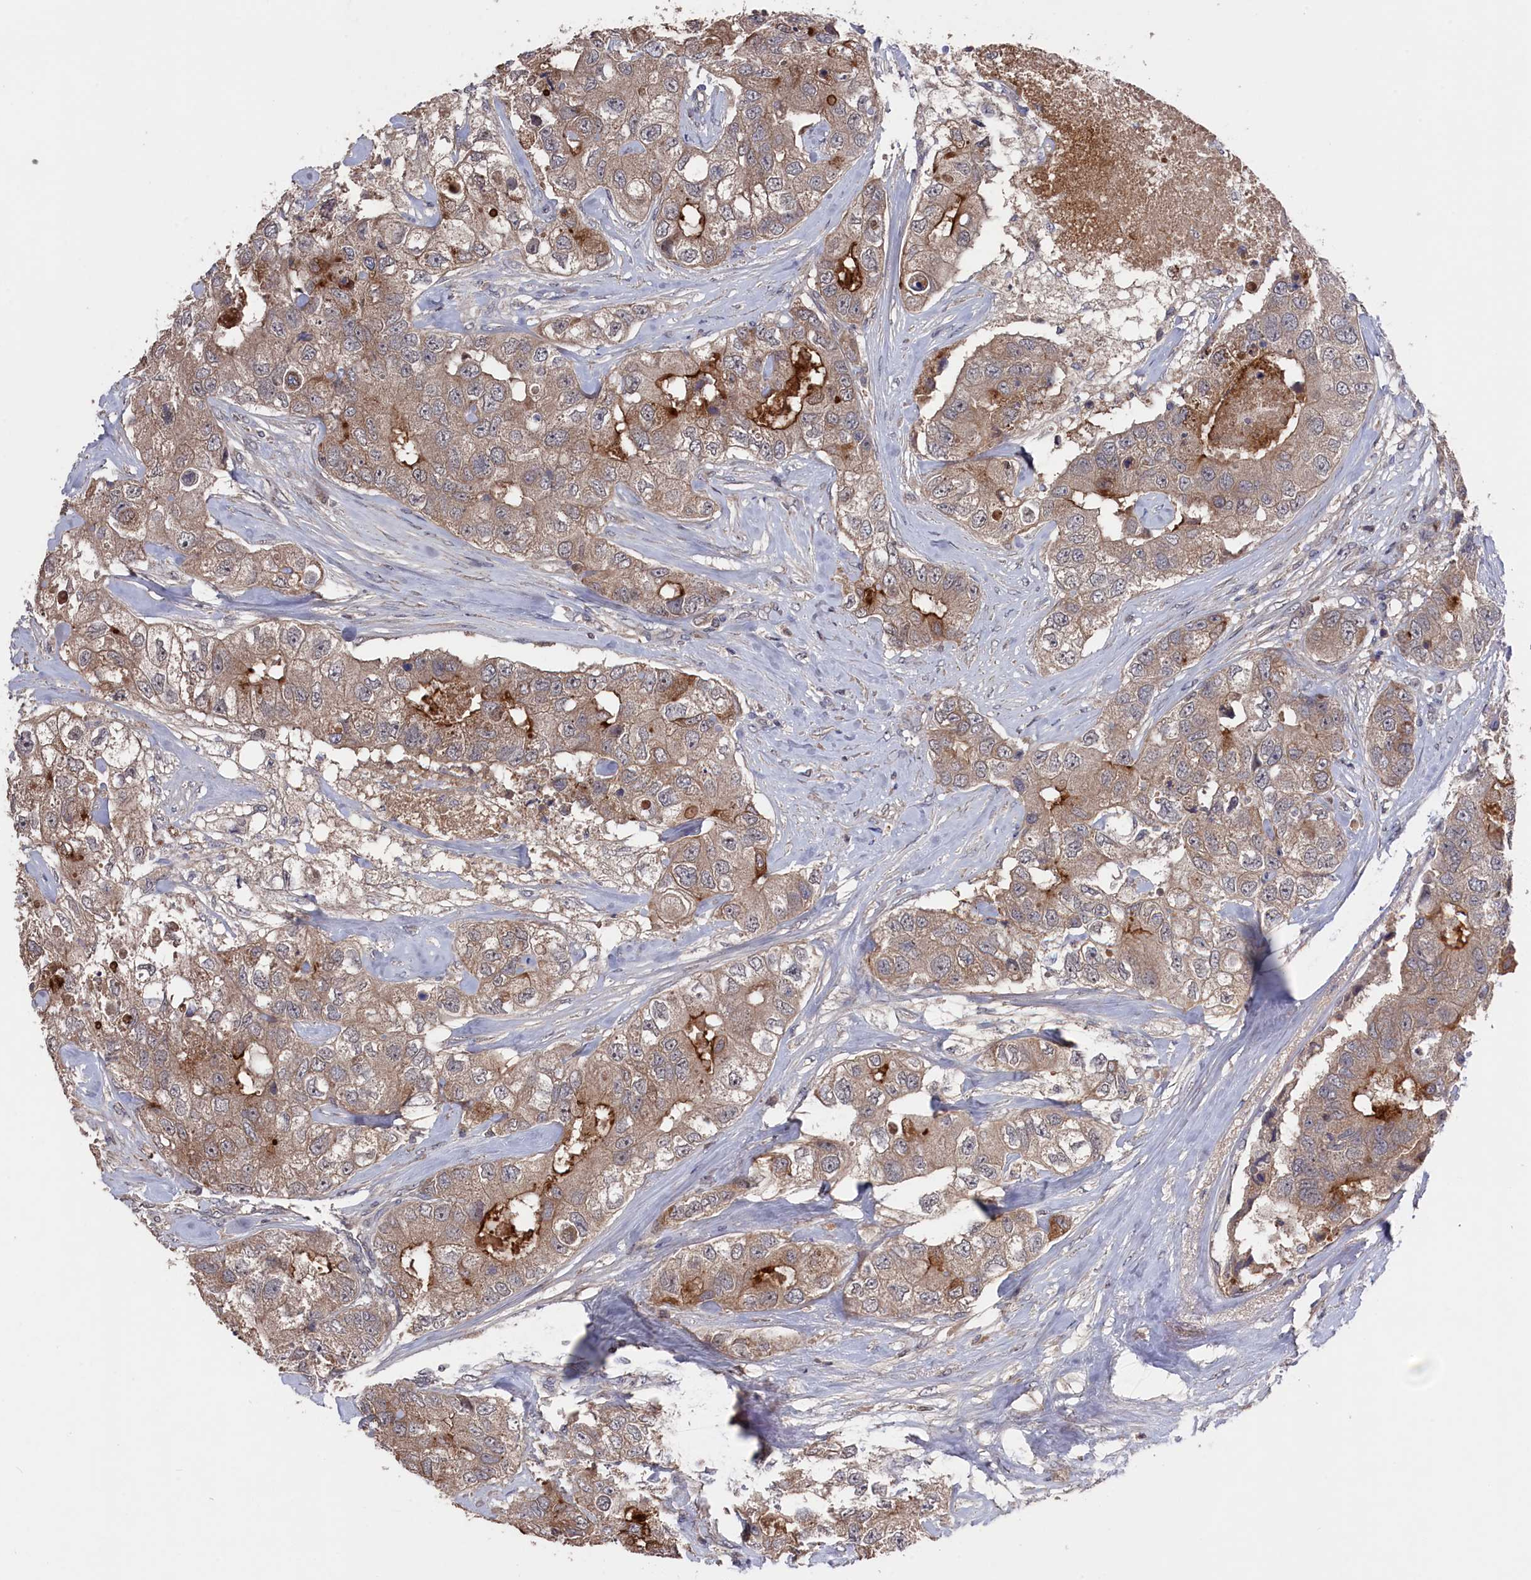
{"staining": {"intensity": "moderate", "quantity": "25%-75%", "location": "cytoplasmic/membranous"}, "tissue": "breast cancer", "cell_type": "Tumor cells", "image_type": "cancer", "snomed": [{"axis": "morphology", "description": "Duct carcinoma"}, {"axis": "topography", "description": "Breast"}], "caption": "Breast invasive ductal carcinoma stained with a brown dye reveals moderate cytoplasmic/membranous positive expression in approximately 25%-75% of tumor cells.", "gene": "TMC5", "patient": {"sex": "female", "age": 62}}